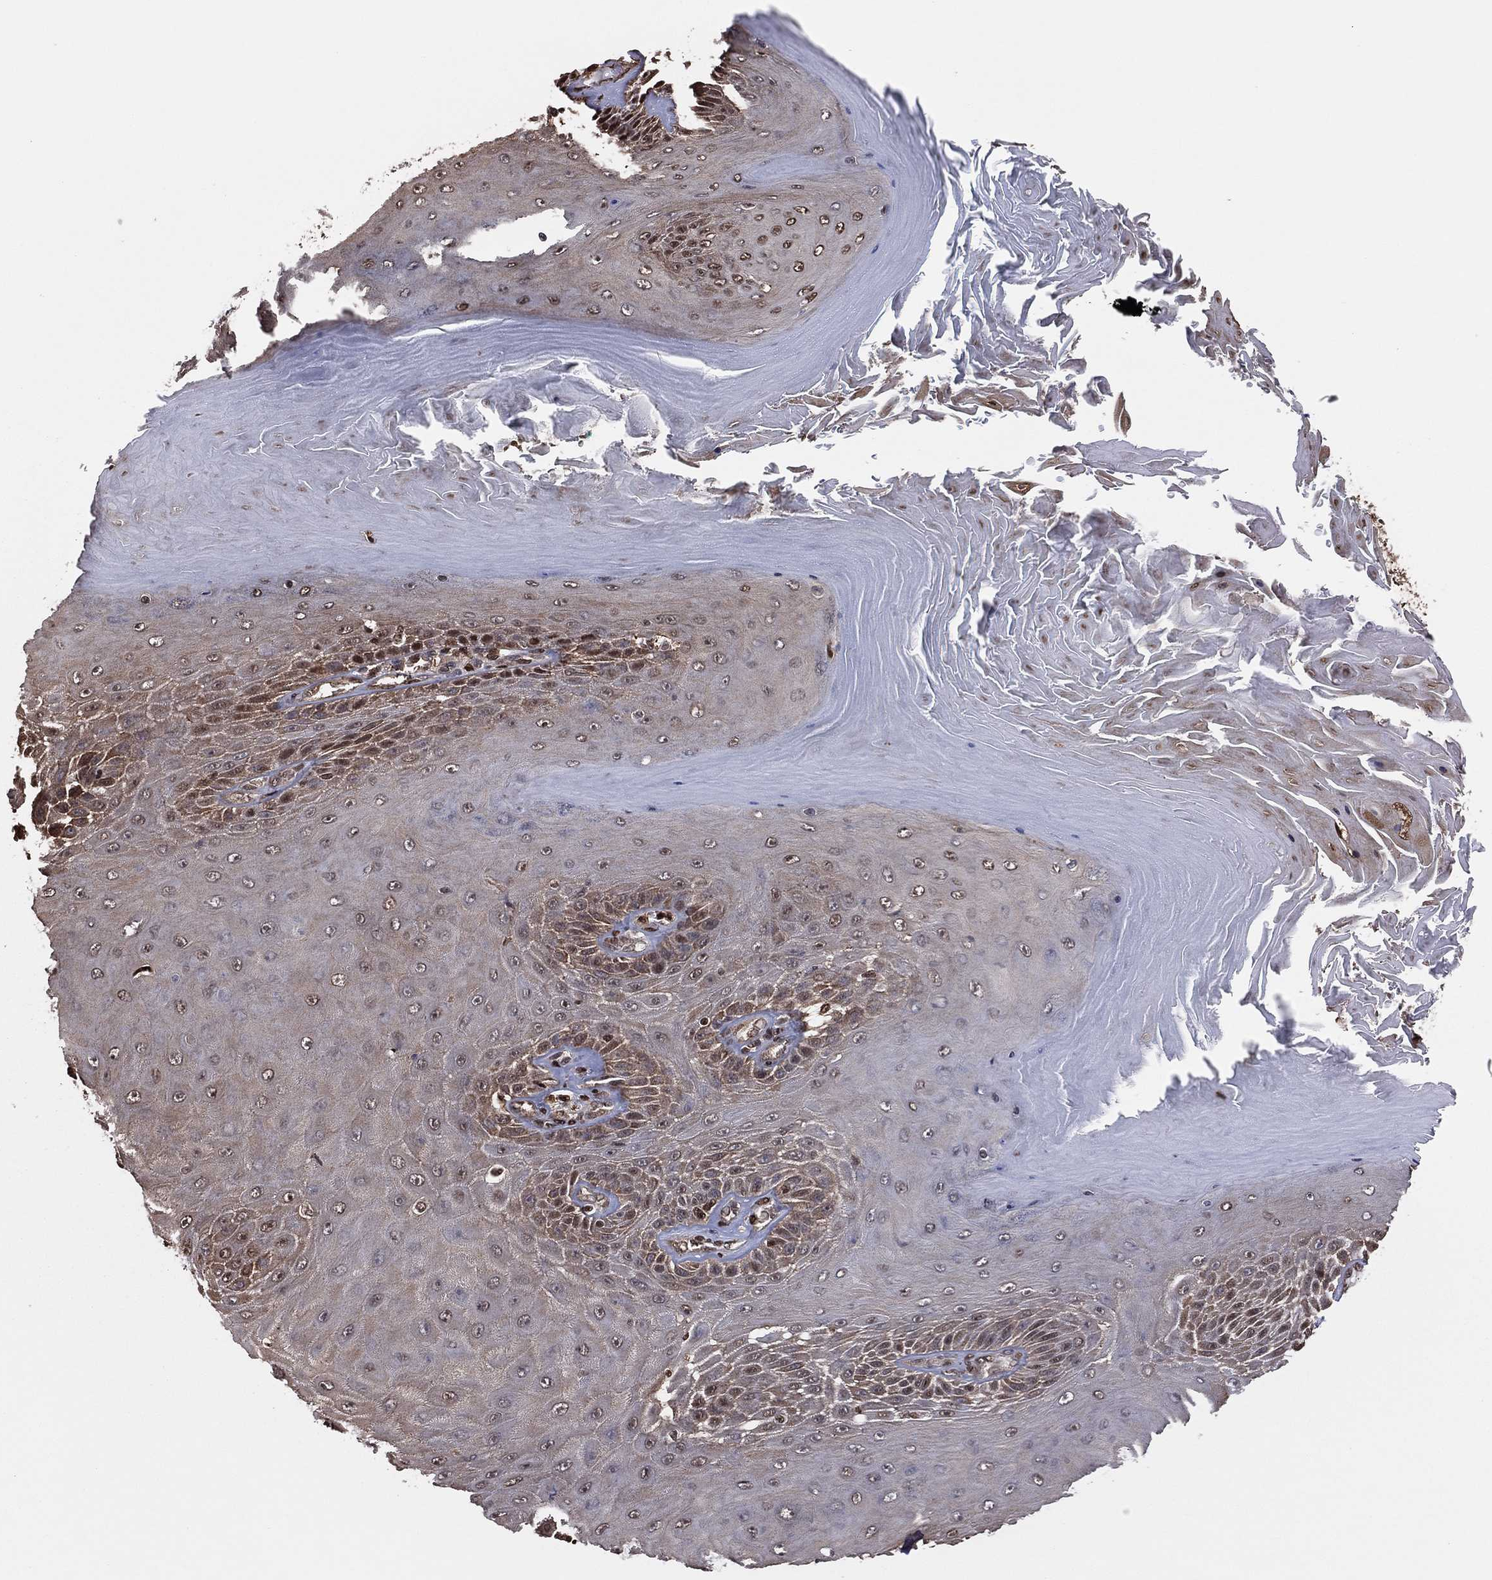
{"staining": {"intensity": "moderate", "quantity": "<25%", "location": "cytoplasmic/membranous,nuclear"}, "tissue": "skin cancer", "cell_type": "Tumor cells", "image_type": "cancer", "snomed": [{"axis": "morphology", "description": "Squamous cell carcinoma, NOS"}, {"axis": "topography", "description": "Skin"}], "caption": "Immunohistochemistry micrograph of skin cancer (squamous cell carcinoma) stained for a protein (brown), which demonstrates low levels of moderate cytoplasmic/membranous and nuclear positivity in about <25% of tumor cells.", "gene": "GAPDH", "patient": {"sex": "male", "age": 62}}